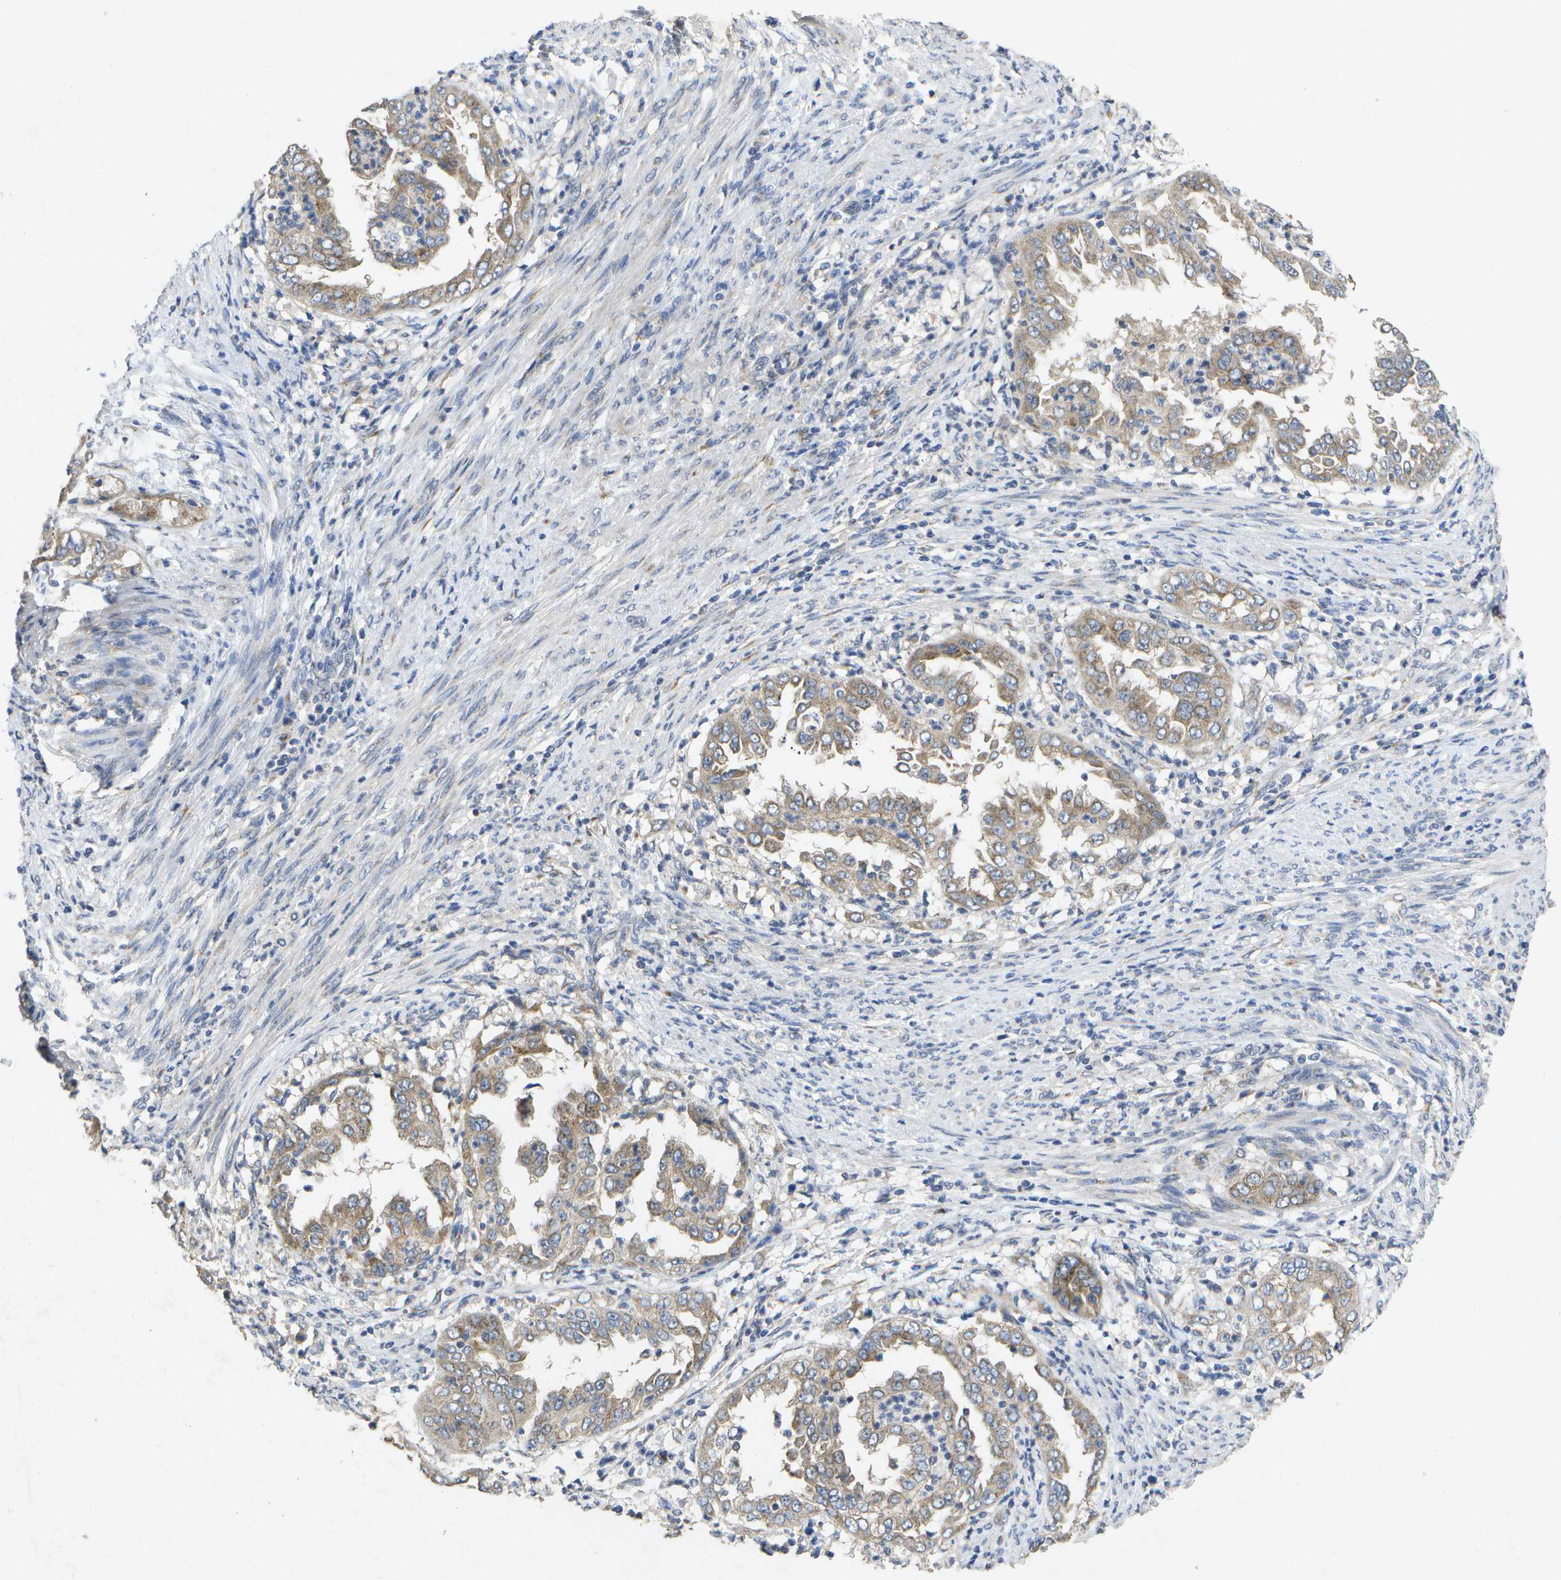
{"staining": {"intensity": "weak", "quantity": ">75%", "location": "cytoplasmic/membranous"}, "tissue": "endometrial cancer", "cell_type": "Tumor cells", "image_type": "cancer", "snomed": [{"axis": "morphology", "description": "Adenocarcinoma, NOS"}, {"axis": "topography", "description": "Endometrium"}], "caption": "This is a photomicrograph of immunohistochemistry staining of adenocarcinoma (endometrial), which shows weak staining in the cytoplasmic/membranous of tumor cells.", "gene": "KDELR1", "patient": {"sex": "female", "age": 85}}